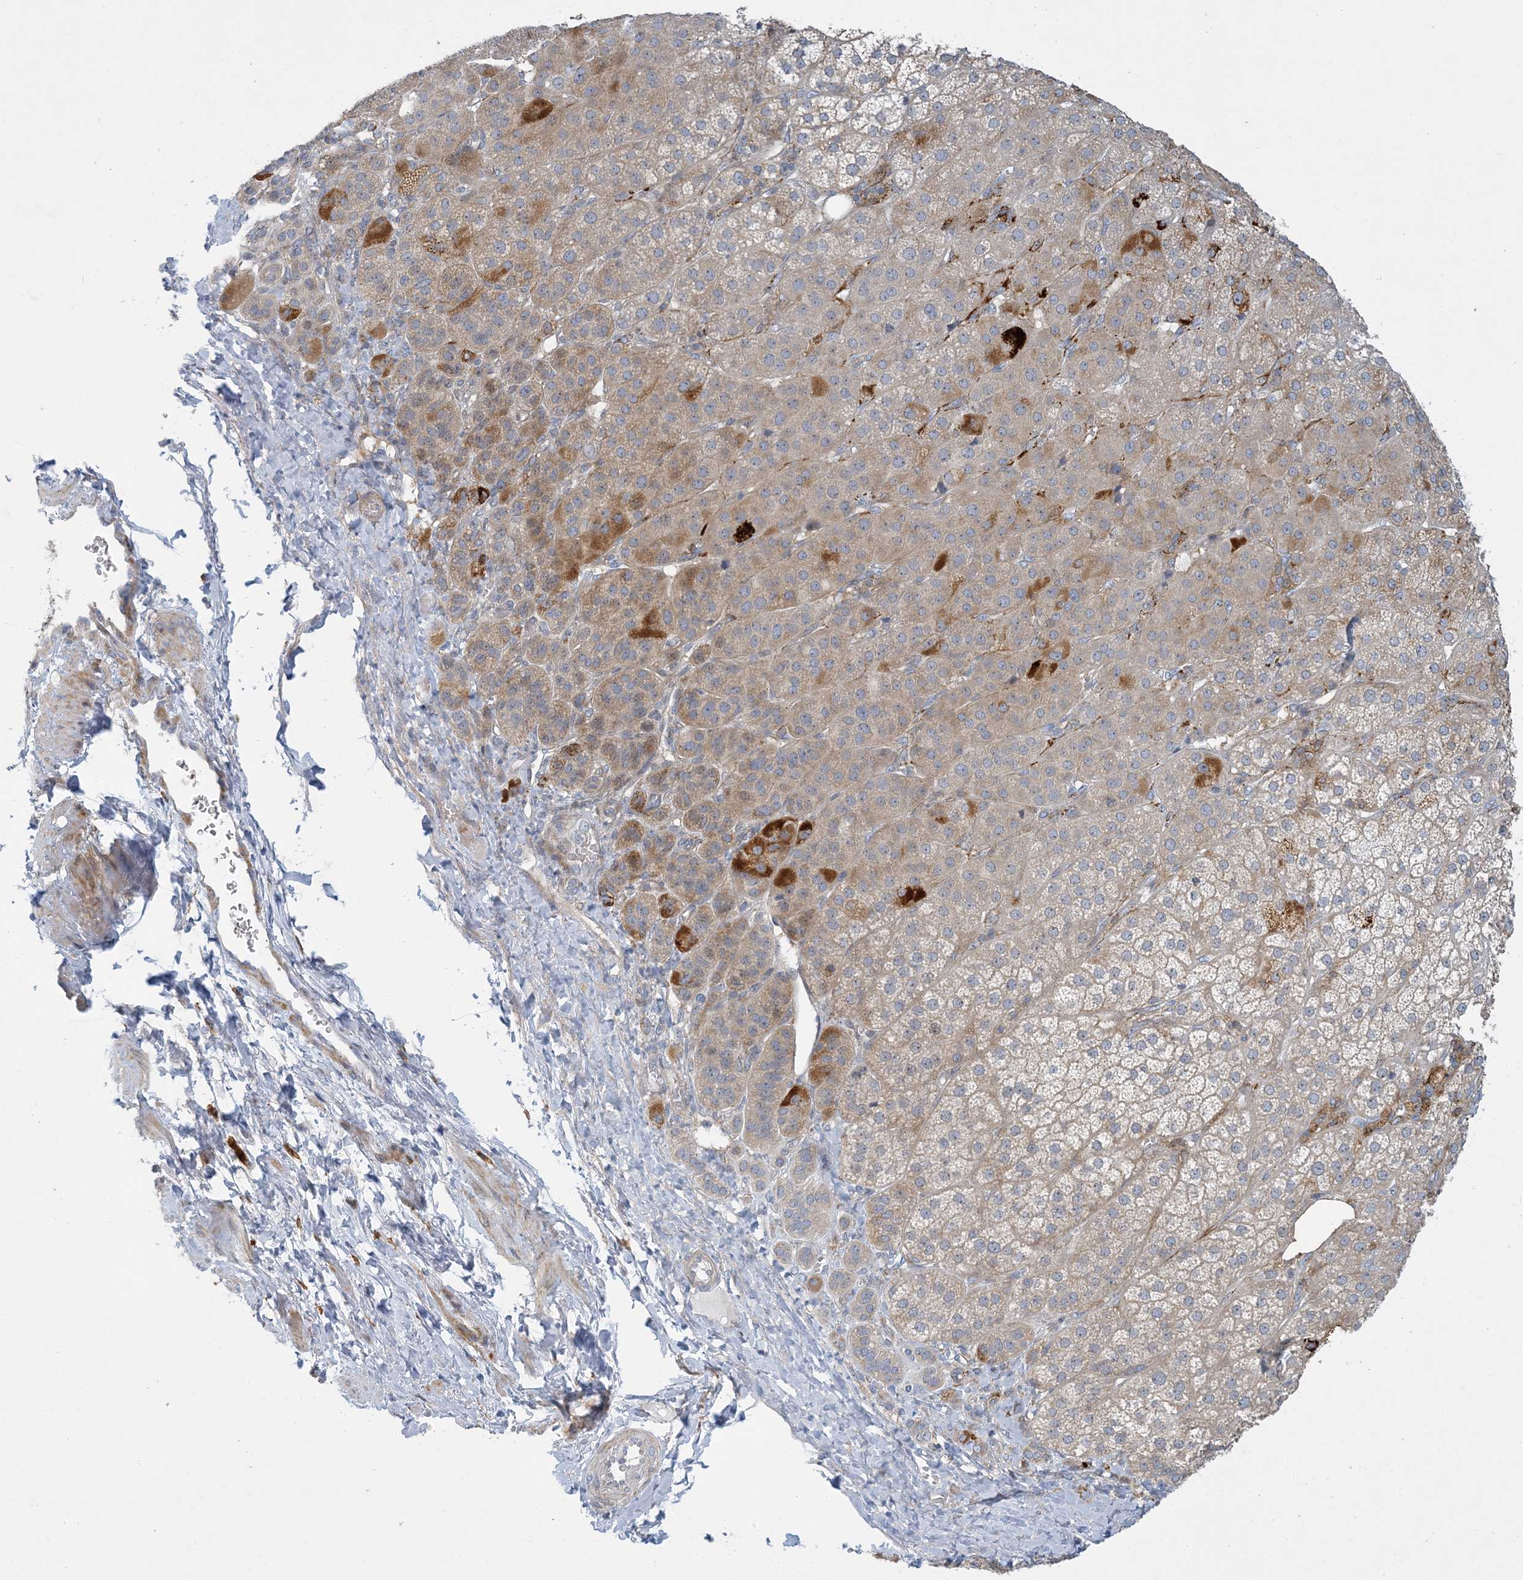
{"staining": {"intensity": "moderate", "quantity": "25%-75%", "location": "cytoplasmic/membranous"}, "tissue": "adrenal gland", "cell_type": "Glandular cells", "image_type": "normal", "snomed": [{"axis": "morphology", "description": "Normal tissue, NOS"}, {"axis": "topography", "description": "Adrenal gland"}], "caption": "This photomicrograph shows immunohistochemistry (IHC) staining of unremarkable adrenal gland, with medium moderate cytoplasmic/membranous expression in approximately 25%-75% of glandular cells.", "gene": "LTN1", "patient": {"sex": "female", "age": 57}}